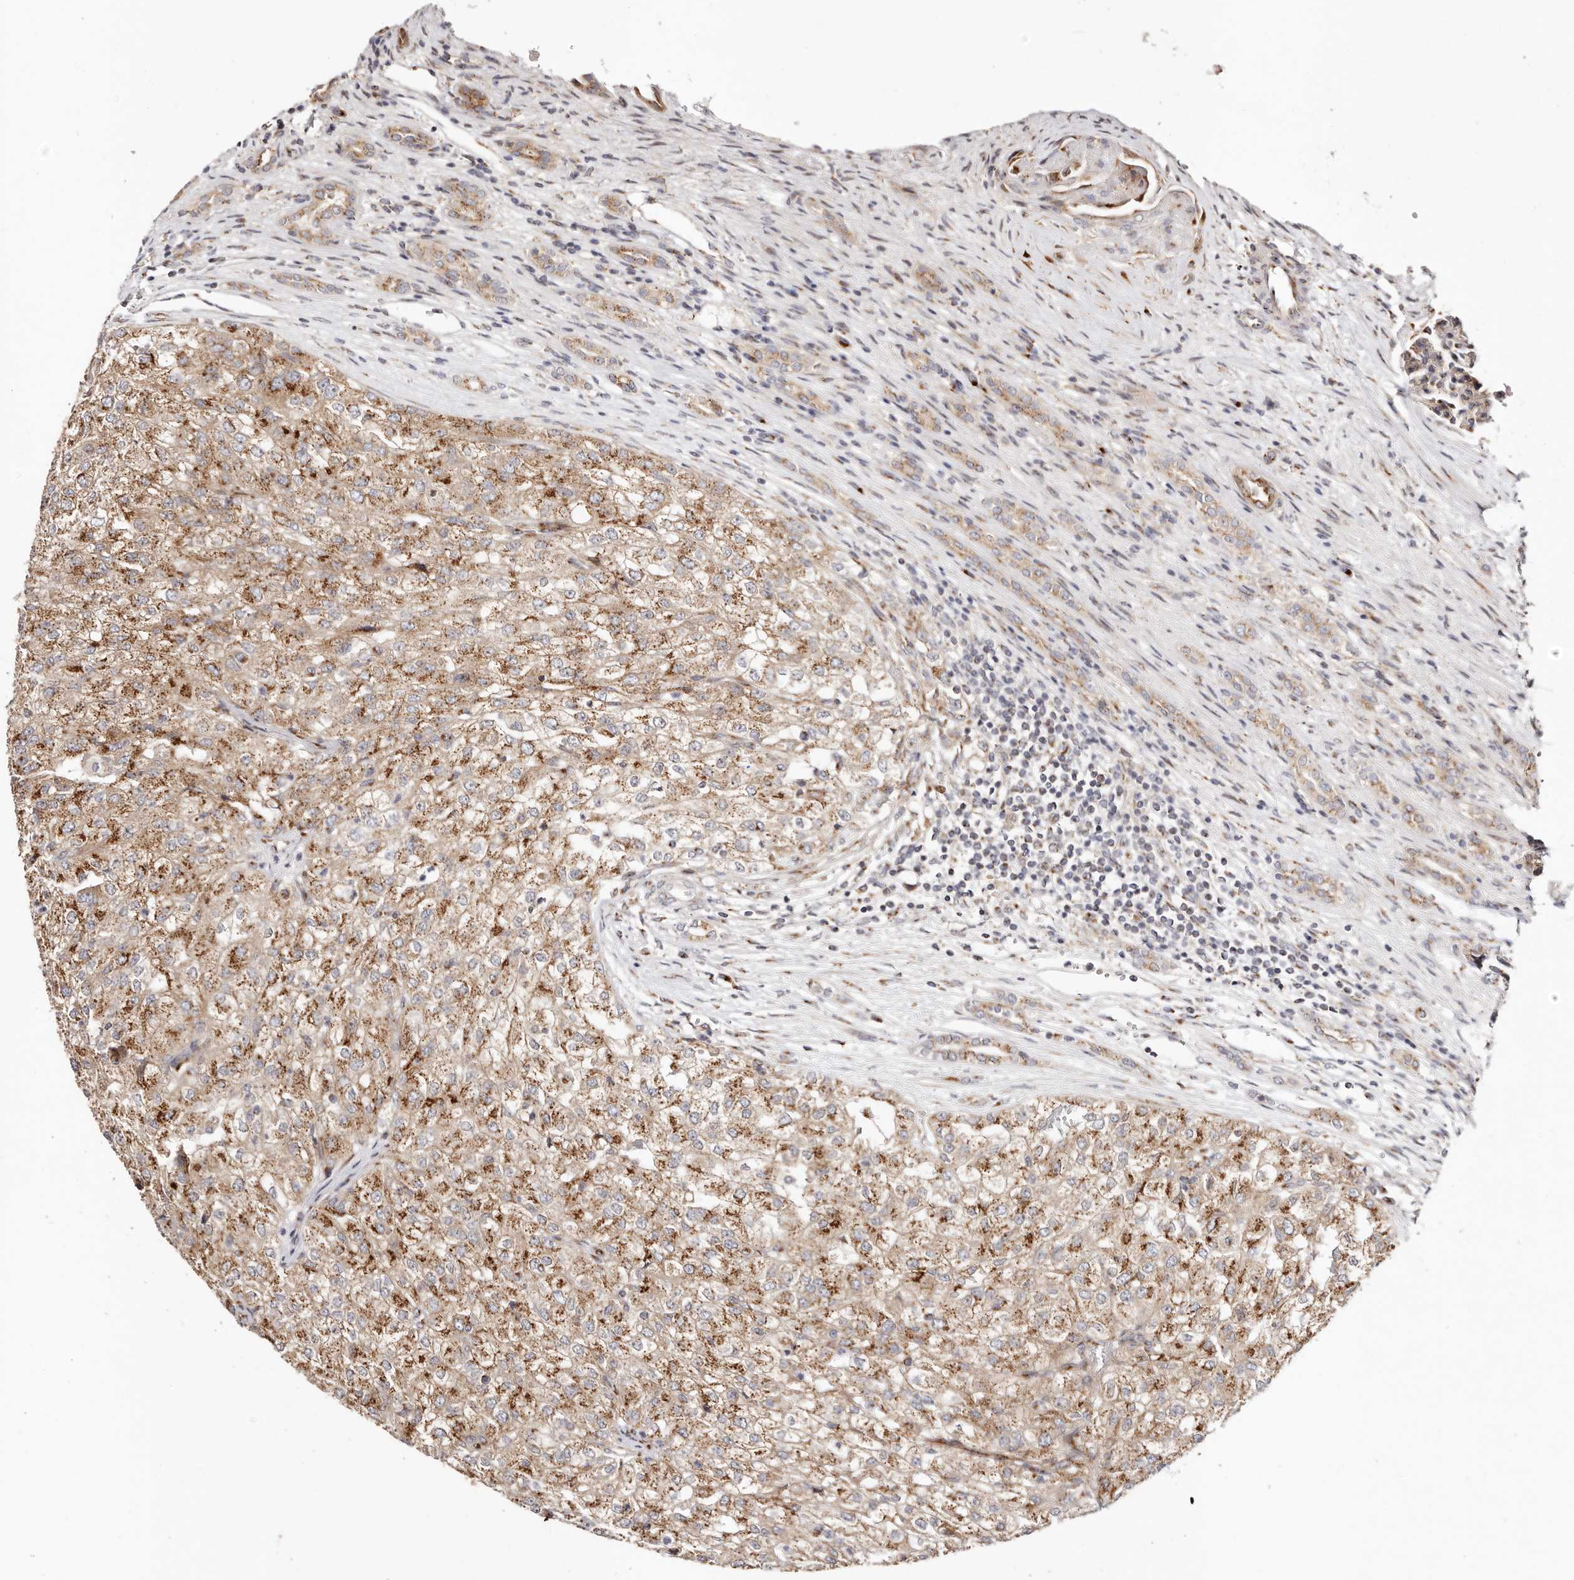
{"staining": {"intensity": "moderate", "quantity": ">75%", "location": "cytoplasmic/membranous"}, "tissue": "renal cancer", "cell_type": "Tumor cells", "image_type": "cancer", "snomed": [{"axis": "morphology", "description": "Adenocarcinoma, NOS"}, {"axis": "topography", "description": "Kidney"}], "caption": "Immunohistochemistry micrograph of human adenocarcinoma (renal) stained for a protein (brown), which reveals medium levels of moderate cytoplasmic/membranous expression in about >75% of tumor cells.", "gene": "MAPK6", "patient": {"sex": "female", "age": 54}}